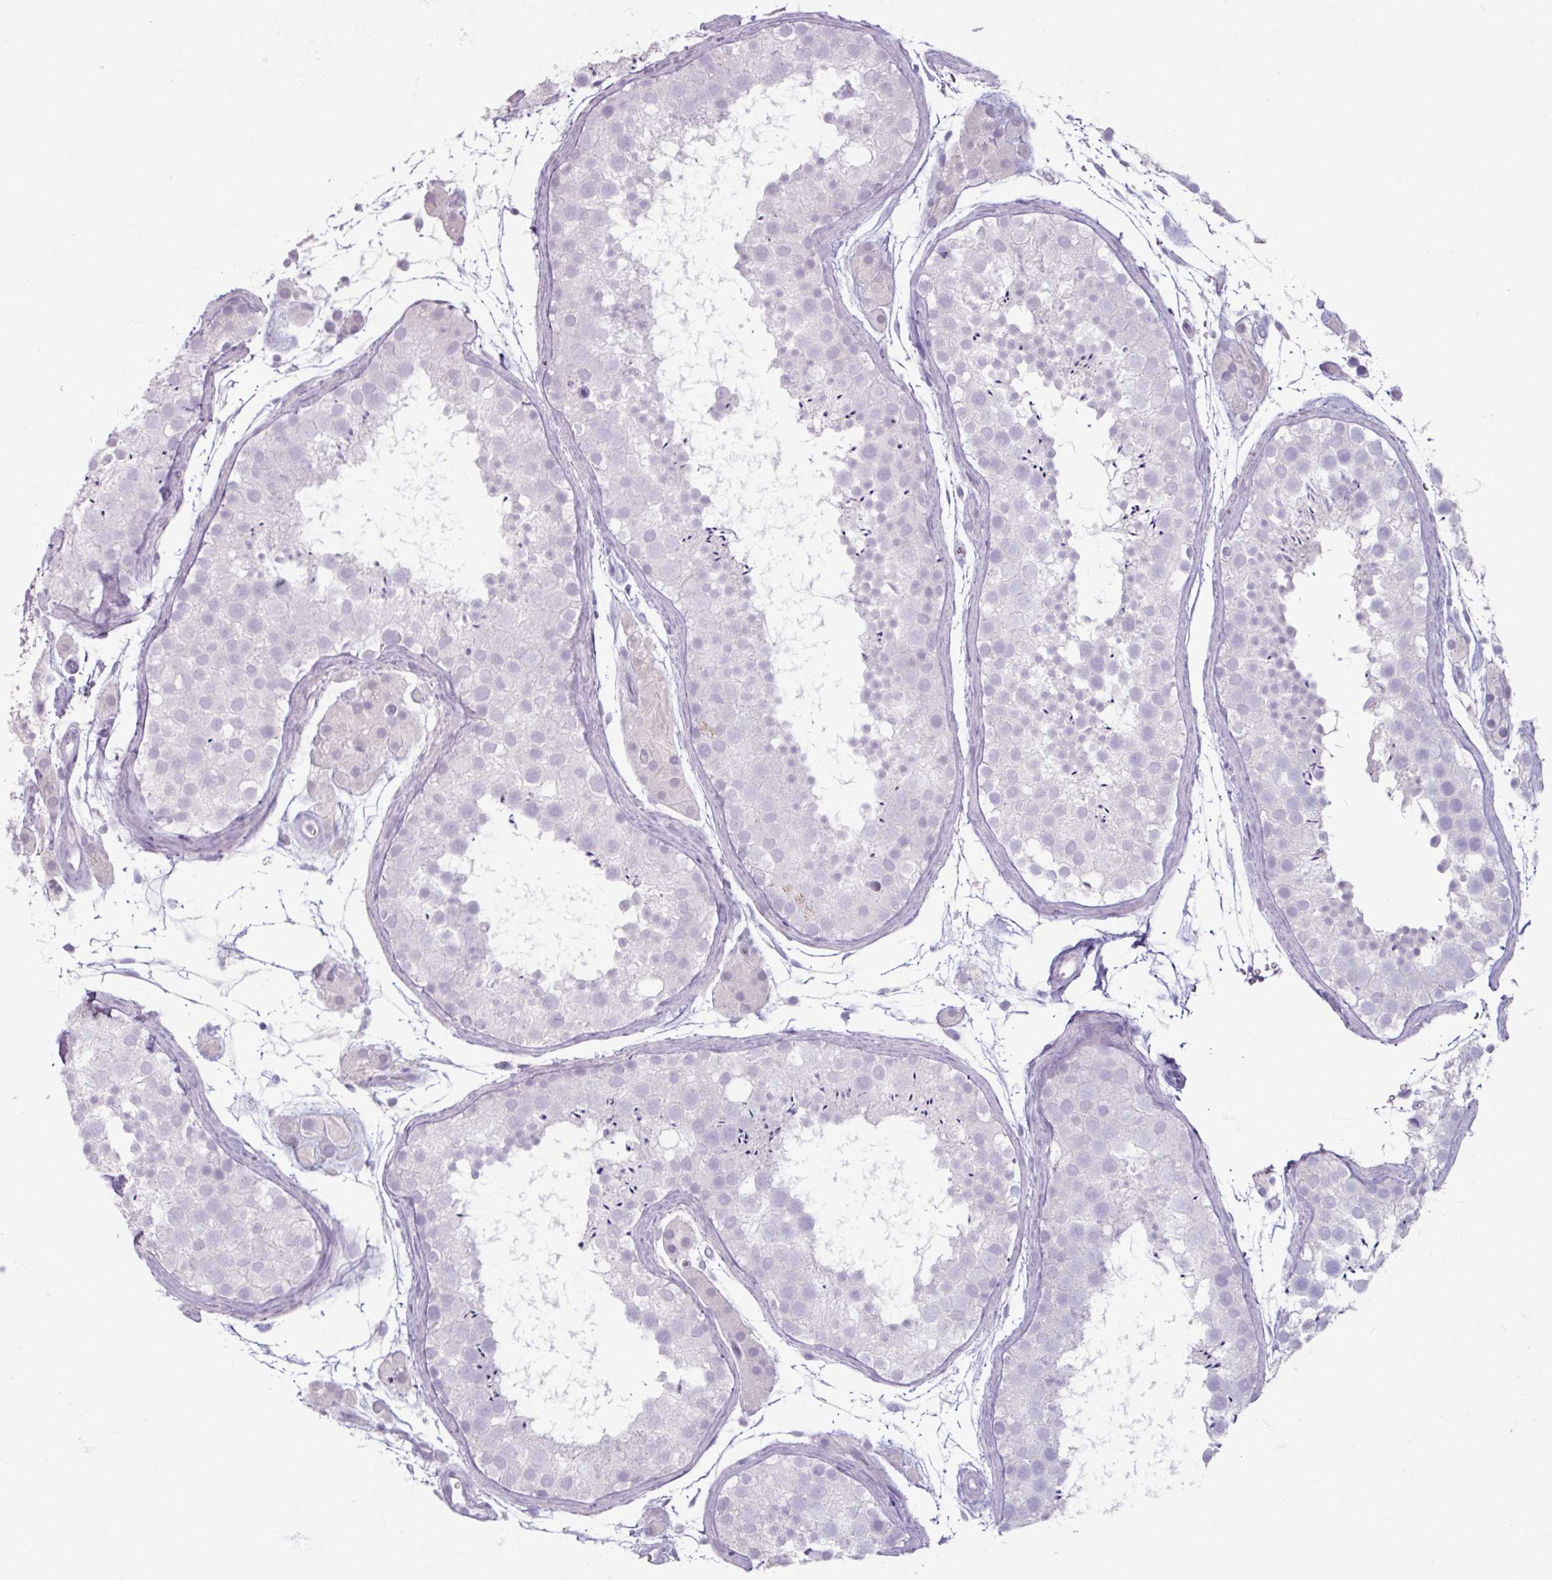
{"staining": {"intensity": "negative", "quantity": "none", "location": "none"}, "tissue": "testis", "cell_type": "Cells in seminiferous ducts", "image_type": "normal", "snomed": [{"axis": "morphology", "description": "Normal tissue, NOS"}, {"axis": "topography", "description": "Testis"}], "caption": "Cells in seminiferous ducts are negative for brown protein staining in benign testis. (Stains: DAB (3,3'-diaminobenzidine) immunohistochemistry (IHC) with hematoxylin counter stain, Microscopy: brightfield microscopy at high magnification).", "gene": "ARG1", "patient": {"sex": "male", "age": 41}}